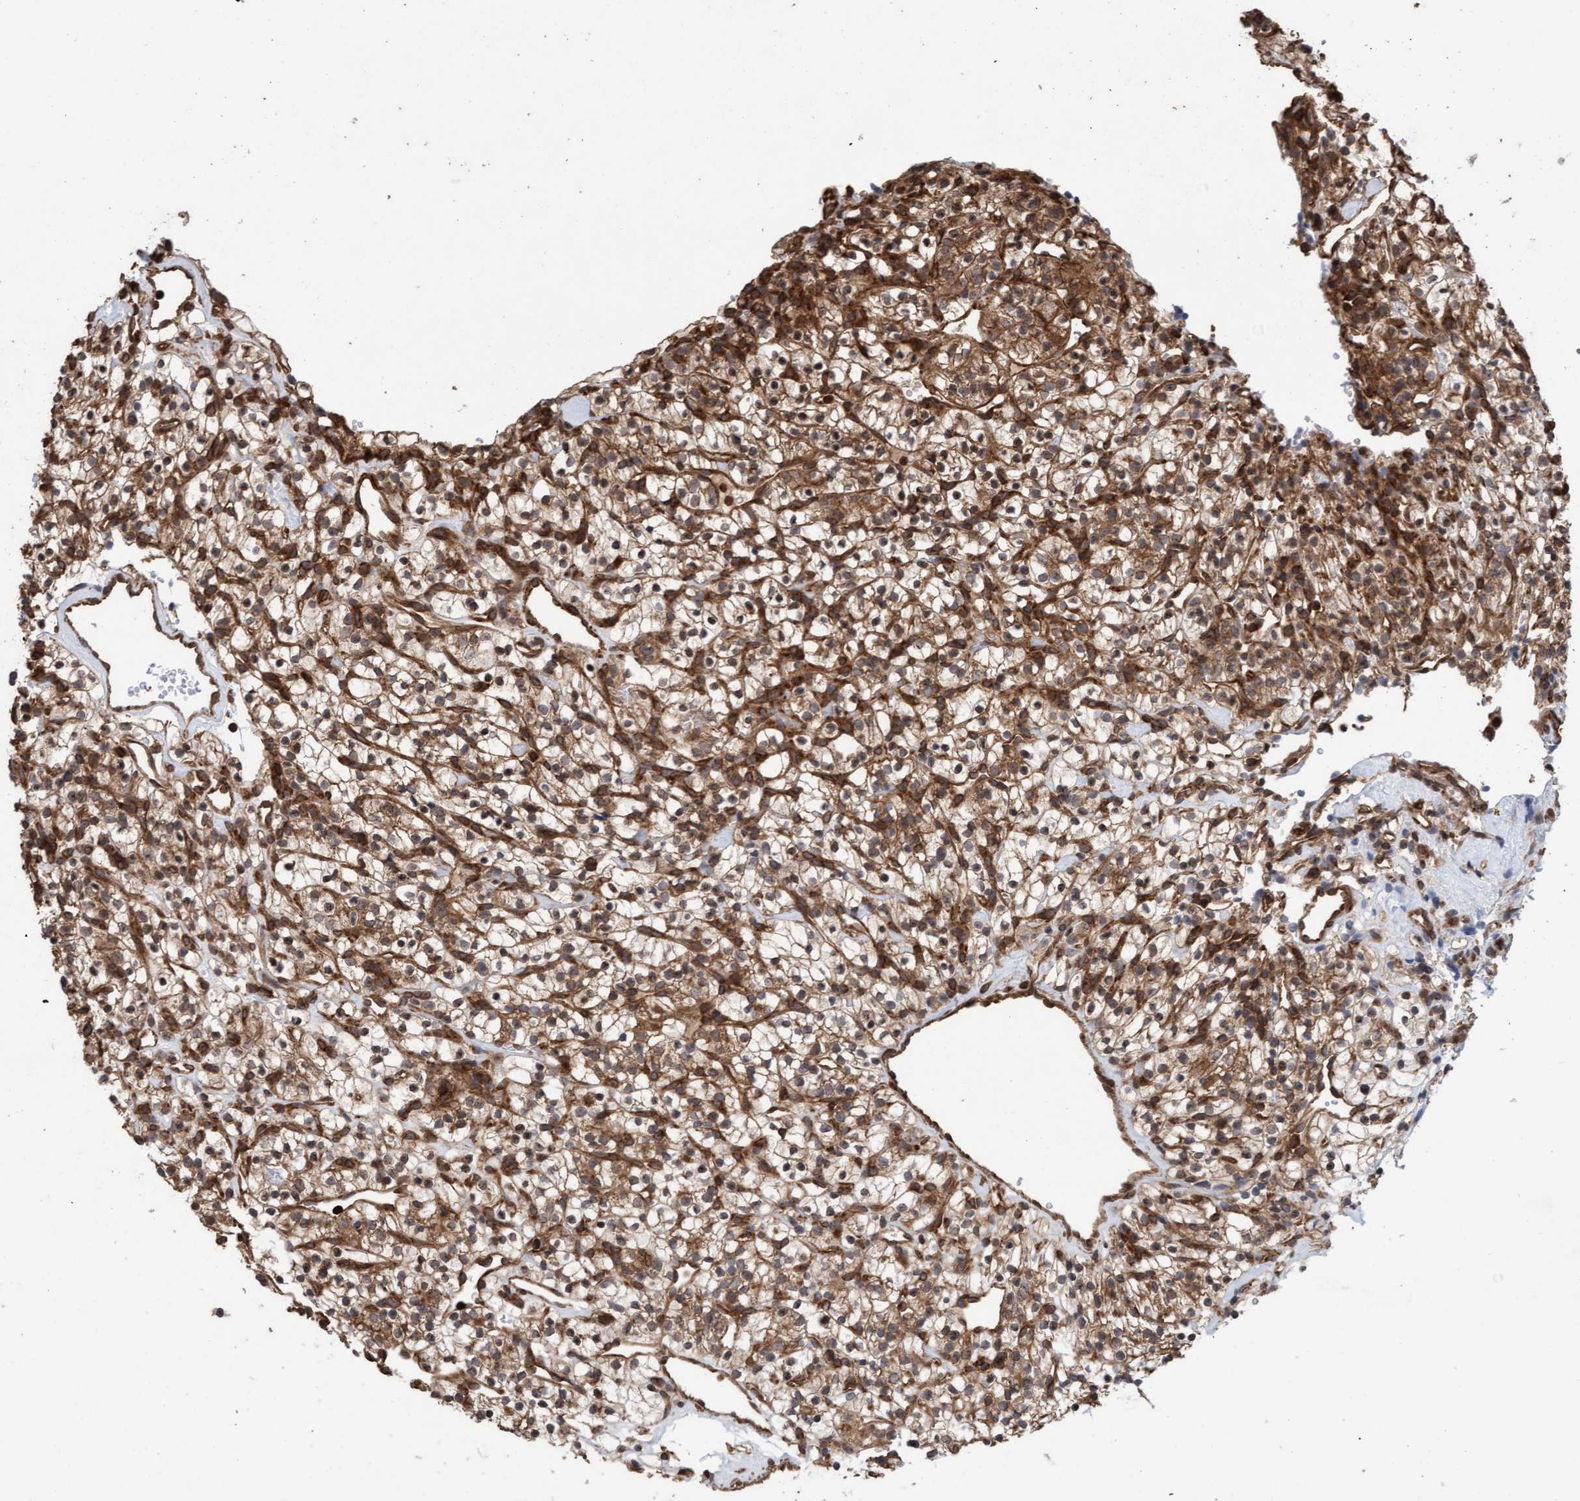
{"staining": {"intensity": "moderate", "quantity": ">75%", "location": "cytoplasmic/membranous"}, "tissue": "renal cancer", "cell_type": "Tumor cells", "image_type": "cancer", "snomed": [{"axis": "morphology", "description": "Adenocarcinoma, NOS"}, {"axis": "topography", "description": "Kidney"}], "caption": "The image shows a brown stain indicating the presence of a protein in the cytoplasmic/membranous of tumor cells in adenocarcinoma (renal).", "gene": "FXR2", "patient": {"sex": "female", "age": 57}}